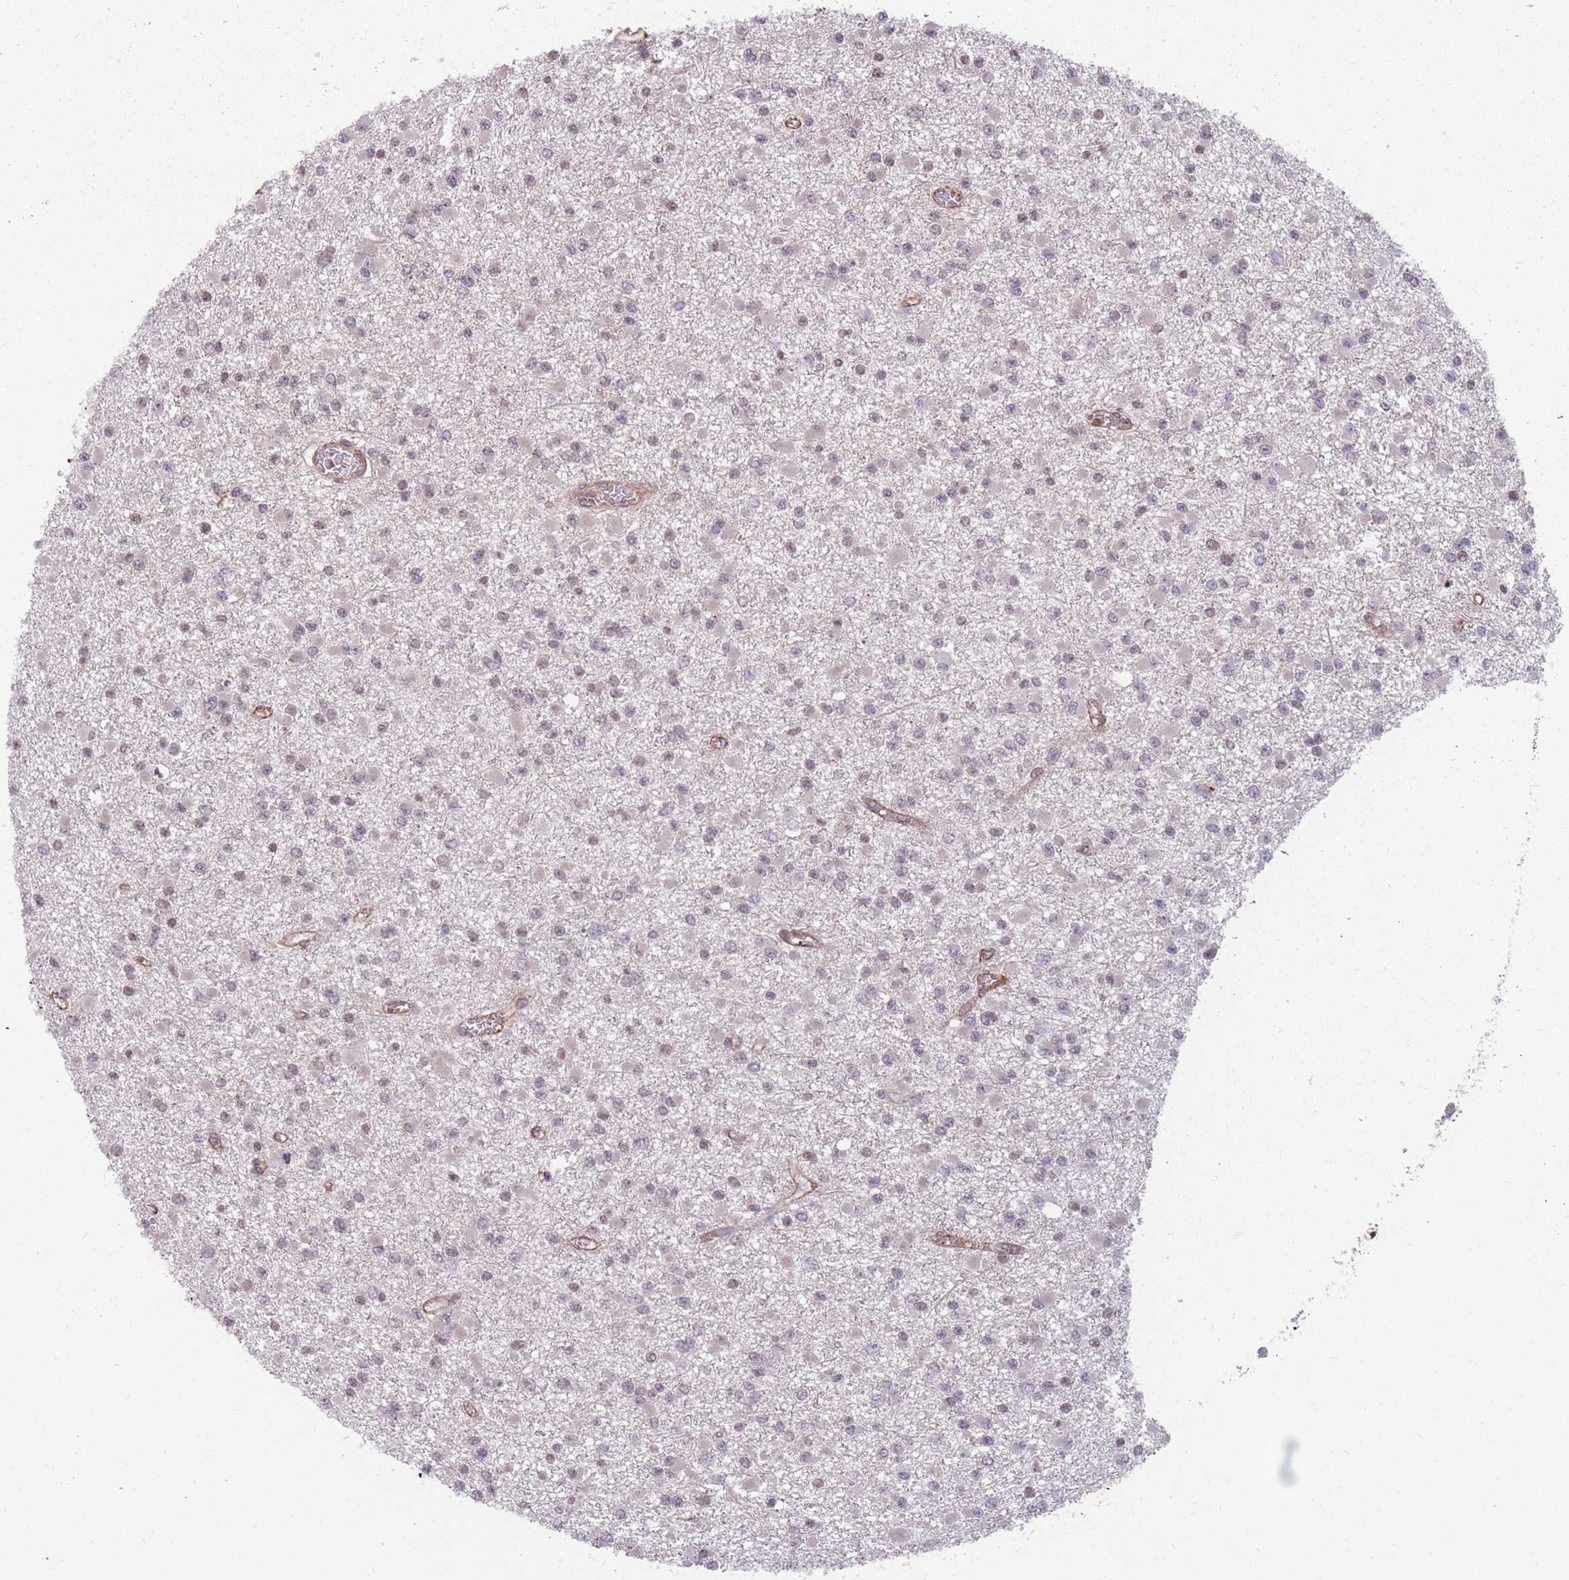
{"staining": {"intensity": "weak", "quantity": "<25%", "location": "nuclear"}, "tissue": "glioma", "cell_type": "Tumor cells", "image_type": "cancer", "snomed": [{"axis": "morphology", "description": "Glioma, malignant, Low grade"}, {"axis": "topography", "description": "Brain"}], "caption": "A photomicrograph of glioma stained for a protein displays no brown staining in tumor cells. (DAB (3,3'-diaminobenzidine) immunohistochemistry, high magnification).", "gene": "GGT5", "patient": {"sex": "female", "age": 22}}